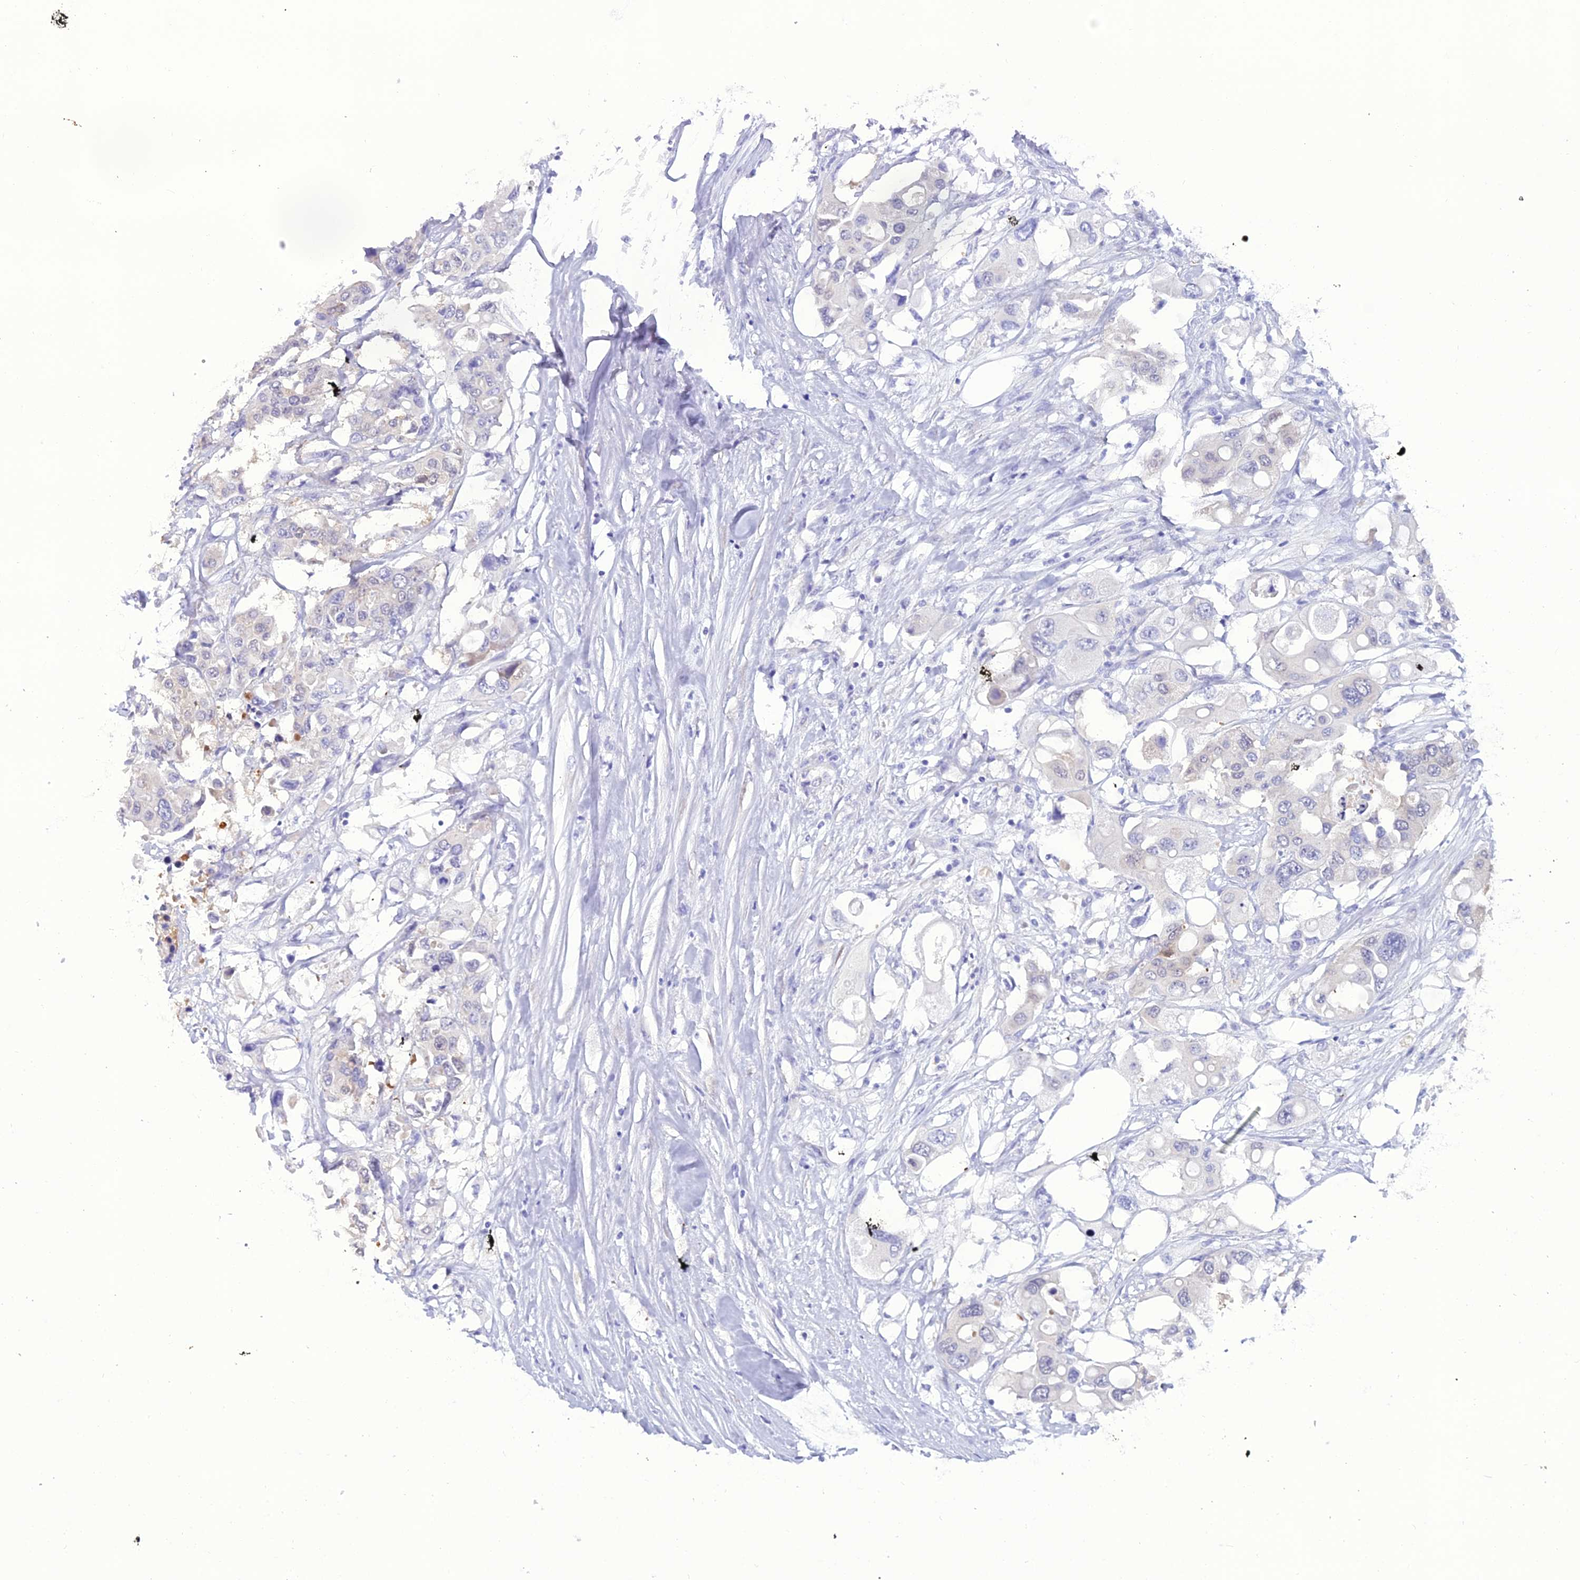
{"staining": {"intensity": "negative", "quantity": "none", "location": "none"}, "tissue": "colorectal cancer", "cell_type": "Tumor cells", "image_type": "cancer", "snomed": [{"axis": "morphology", "description": "Adenocarcinoma, NOS"}, {"axis": "topography", "description": "Colon"}], "caption": "Photomicrograph shows no significant protein staining in tumor cells of colorectal cancer. (Brightfield microscopy of DAB IHC at high magnification).", "gene": "GNPNAT1", "patient": {"sex": "male", "age": 77}}